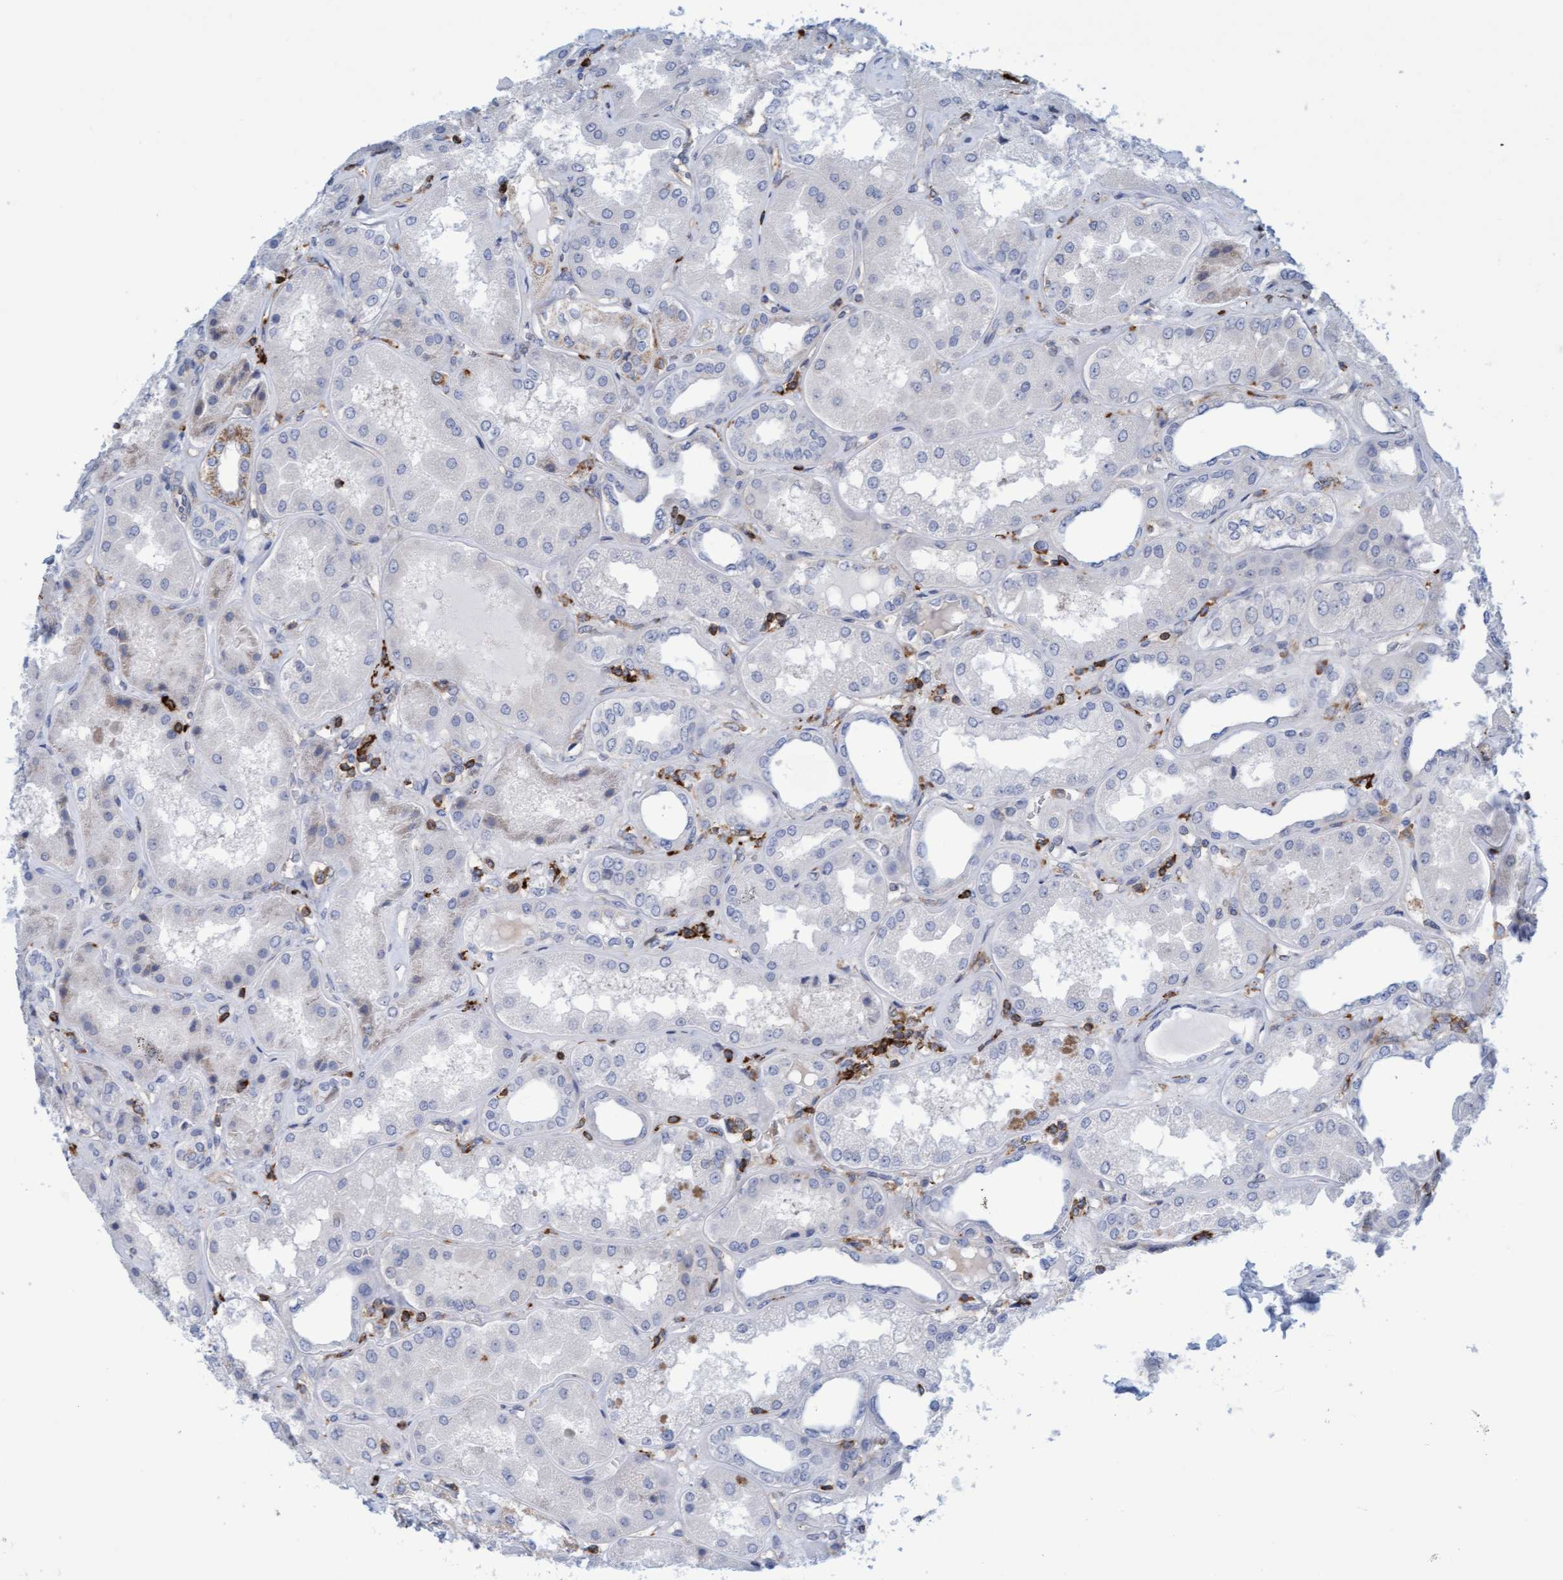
{"staining": {"intensity": "weak", "quantity": "<25%", "location": "cytoplasmic/membranous"}, "tissue": "kidney", "cell_type": "Cells in glomeruli", "image_type": "normal", "snomed": [{"axis": "morphology", "description": "Normal tissue, NOS"}, {"axis": "topography", "description": "Kidney"}], "caption": "IHC of benign human kidney displays no positivity in cells in glomeruli. (Stains: DAB immunohistochemistry (IHC) with hematoxylin counter stain, Microscopy: brightfield microscopy at high magnification).", "gene": "FNBP1", "patient": {"sex": "female", "age": 56}}